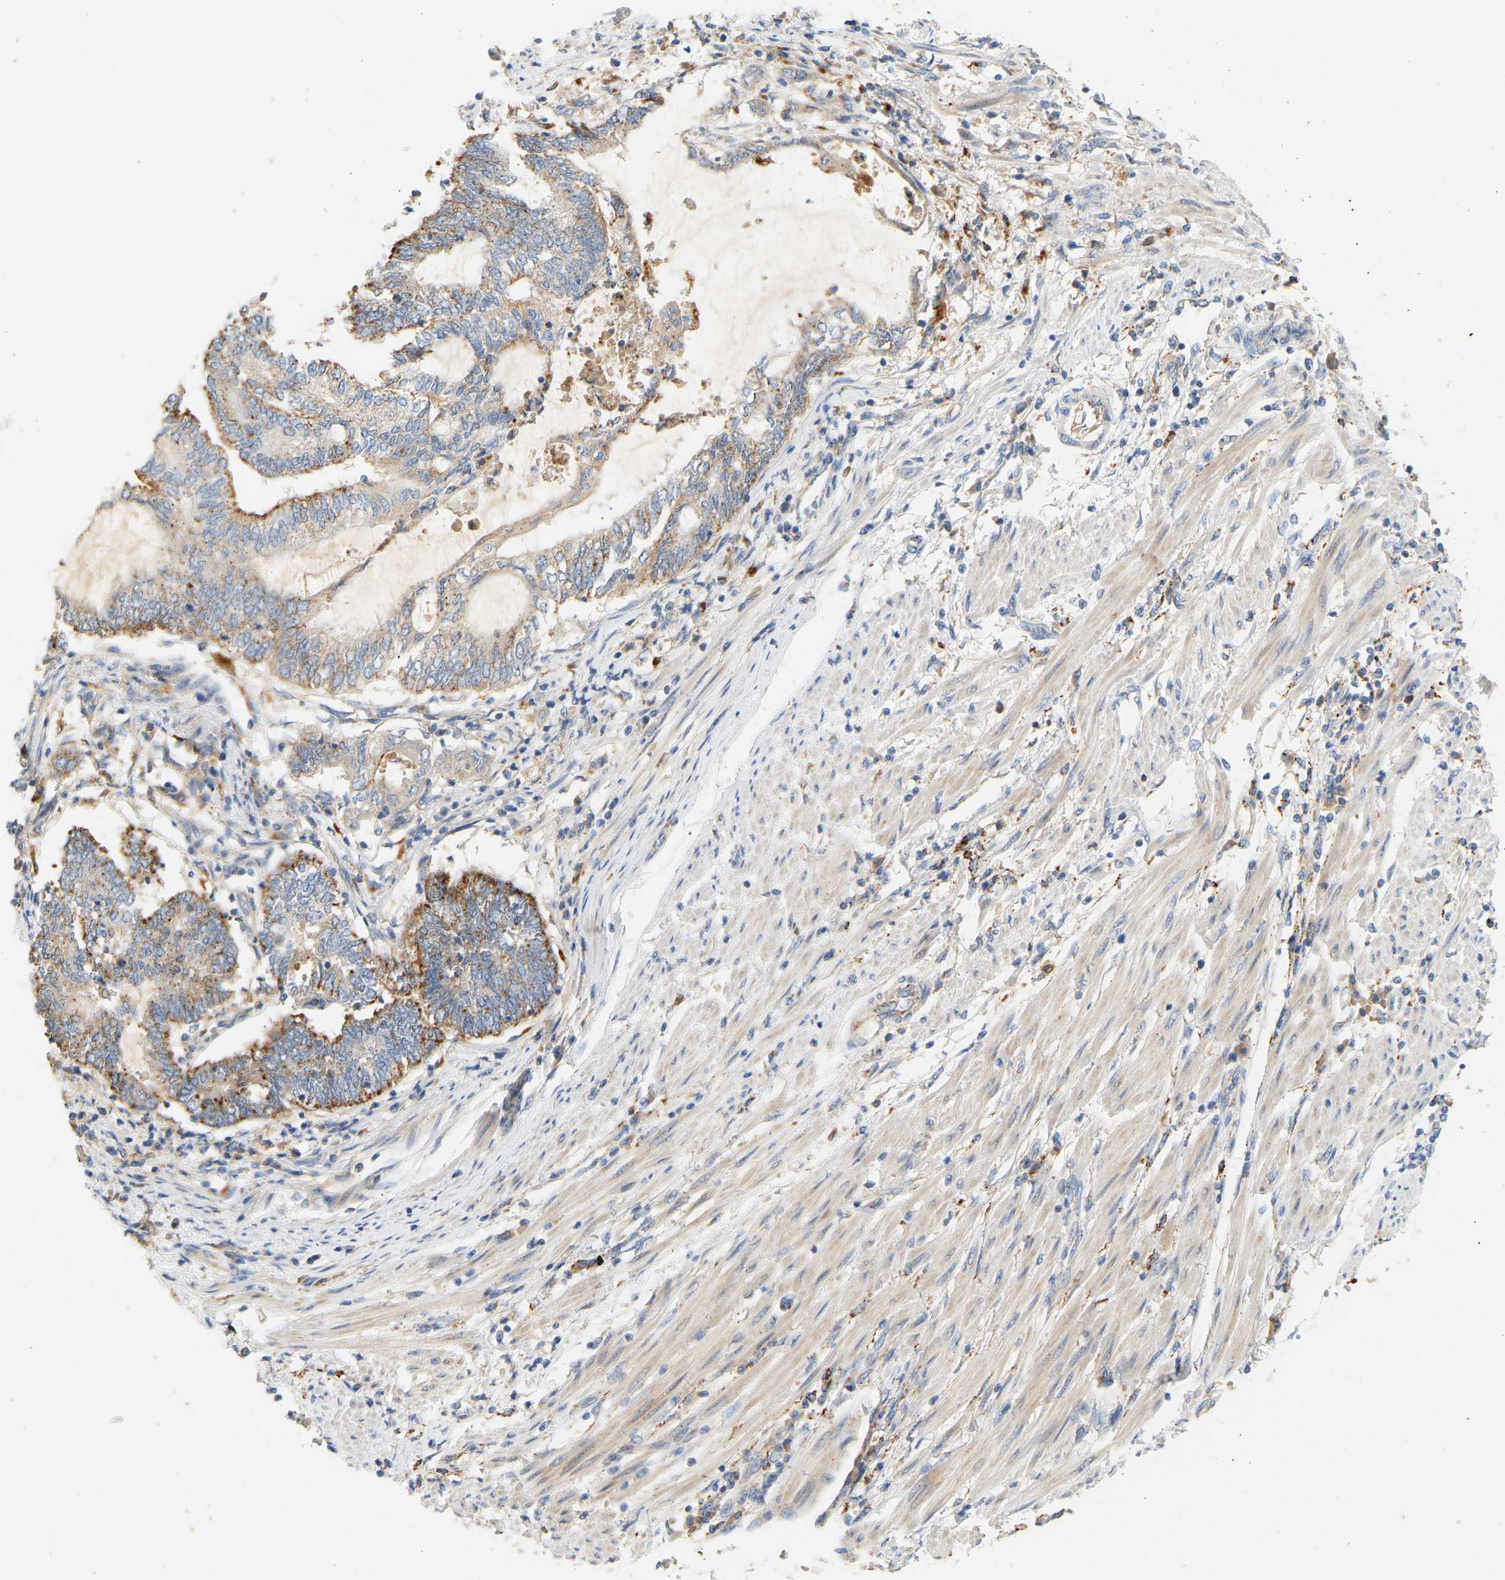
{"staining": {"intensity": "moderate", "quantity": ">75%", "location": "cytoplasmic/membranous"}, "tissue": "endometrial cancer", "cell_type": "Tumor cells", "image_type": "cancer", "snomed": [{"axis": "morphology", "description": "Adenocarcinoma, NOS"}, {"axis": "topography", "description": "Uterus"}, {"axis": "topography", "description": "Endometrium"}], "caption": "Immunohistochemistry photomicrograph of neoplastic tissue: human endometrial cancer (adenocarcinoma) stained using immunohistochemistry exhibits medium levels of moderate protein expression localized specifically in the cytoplasmic/membranous of tumor cells, appearing as a cytoplasmic/membranous brown color.", "gene": "ENTHD1", "patient": {"sex": "female", "age": 70}}